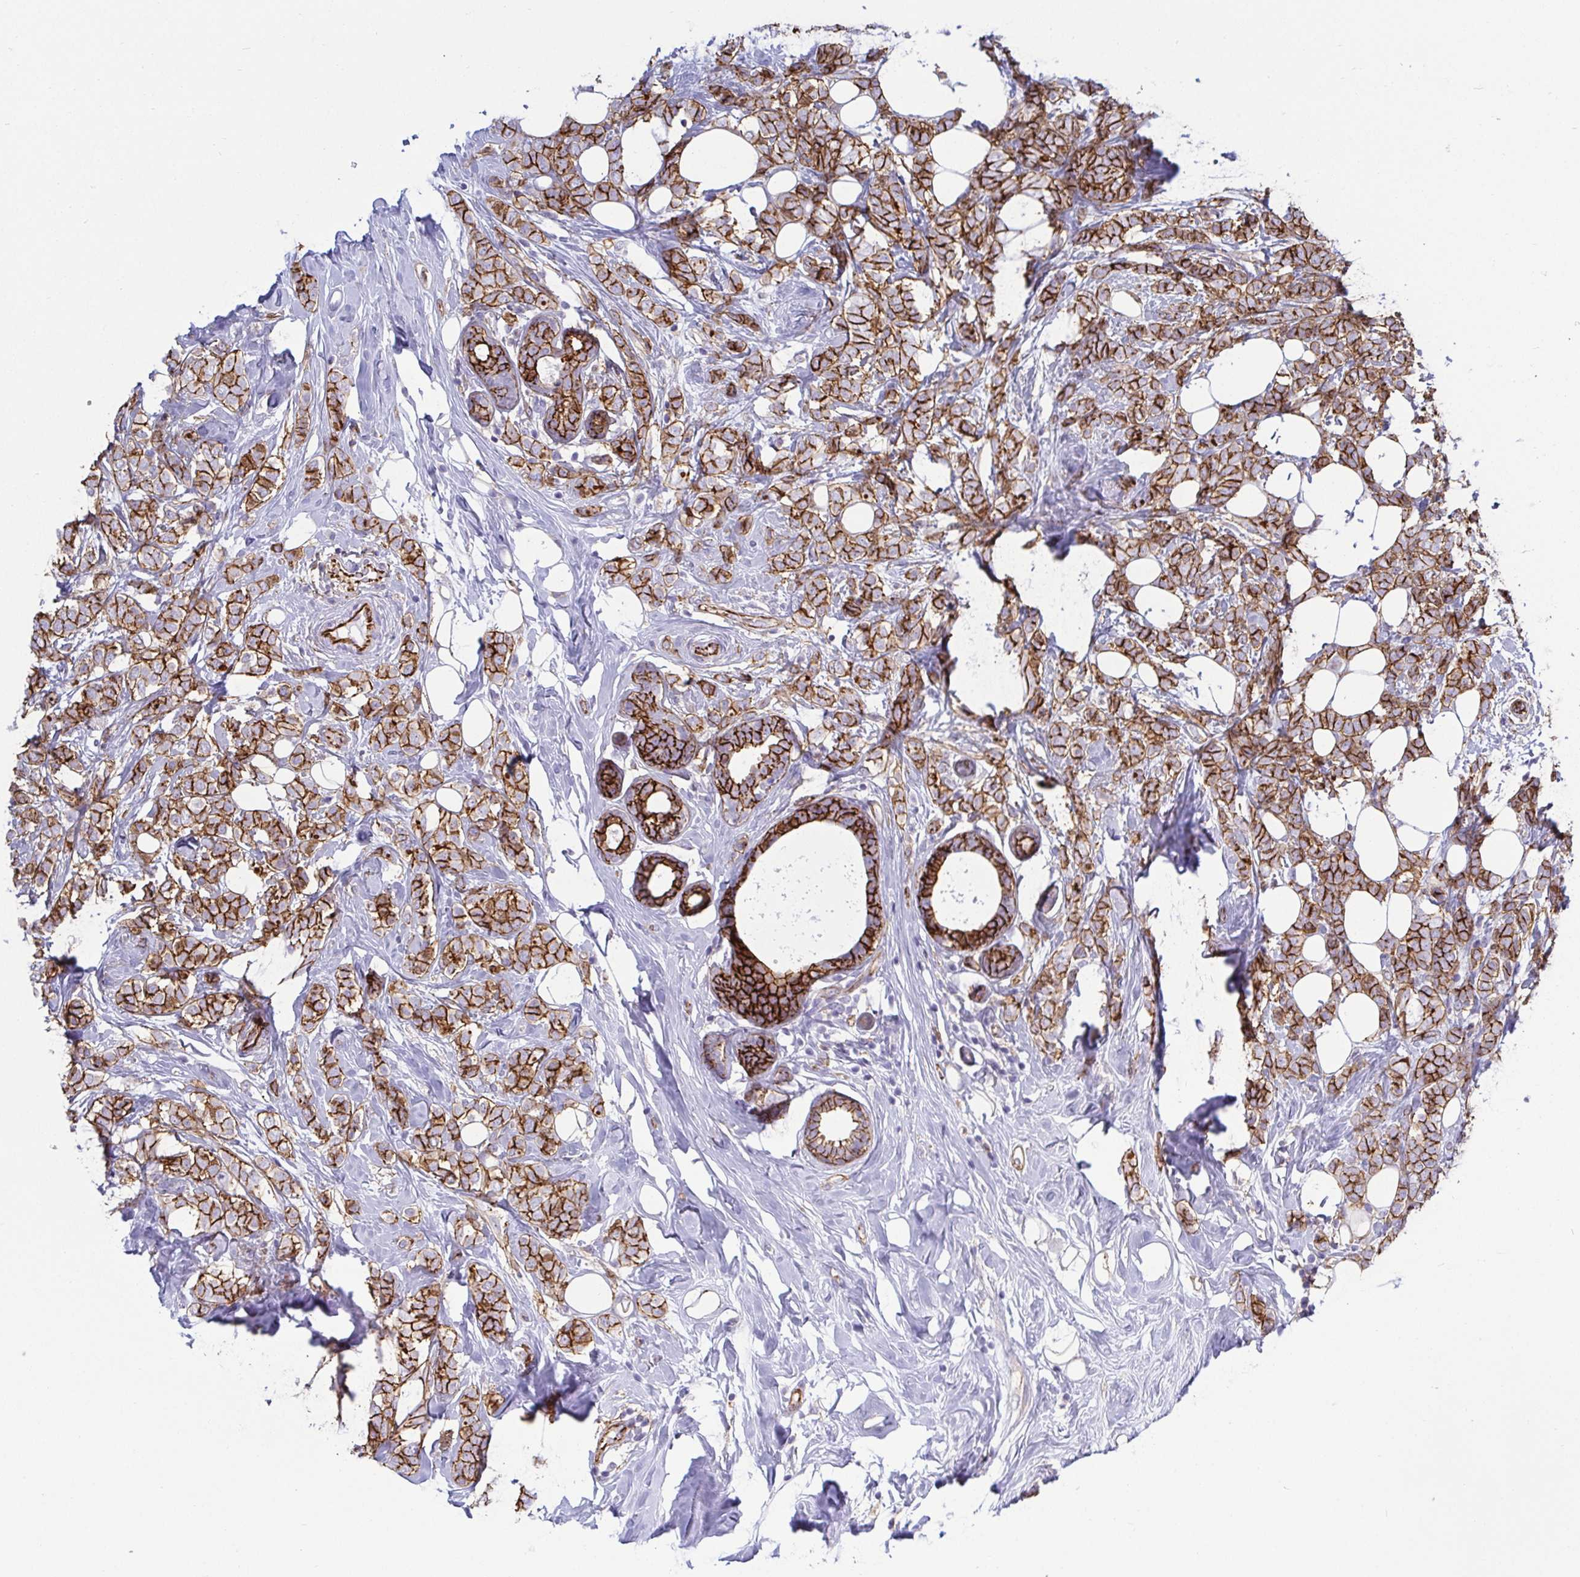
{"staining": {"intensity": "moderate", "quantity": ">75%", "location": "cytoplasmic/membranous"}, "tissue": "breast cancer", "cell_type": "Tumor cells", "image_type": "cancer", "snomed": [{"axis": "morphology", "description": "Lobular carcinoma"}, {"axis": "topography", "description": "Breast"}], "caption": "Immunohistochemical staining of human lobular carcinoma (breast) reveals moderate cytoplasmic/membranous protein positivity in approximately >75% of tumor cells. (IHC, brightfield microscopy, high magnification).", "gene": "LIMA1", "patient": {"sex": "female", "age": 49}}